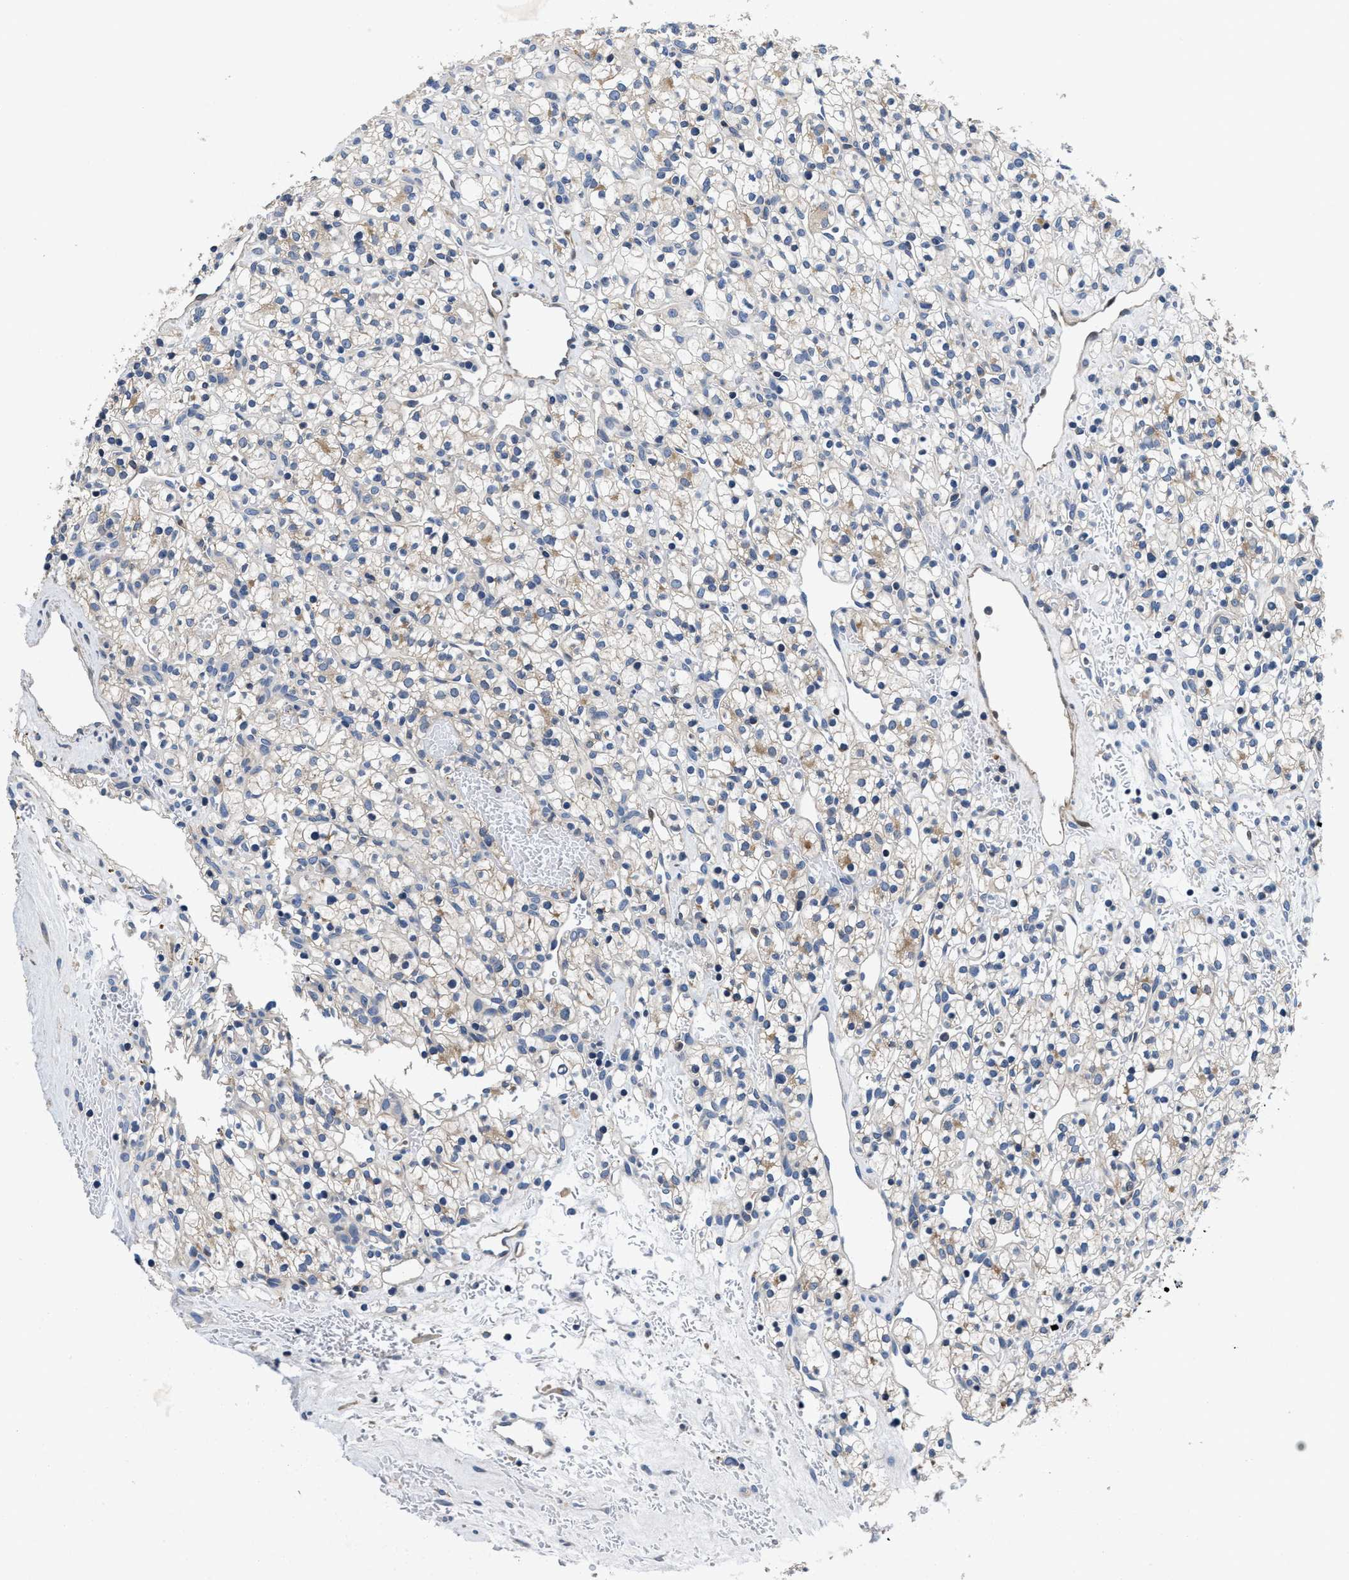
{"staining": {"intensity": "weak", "quantity": "<25%", "location": "cytoplasmic/membranous"}, "tissue": "renal cancer", "cell_type": "Tumor cells", "image_type": "cancer", "snomed": [{"axis": "morphology", "description": "Adenocarcinoma, NOS"}, {"axis": "topography", "description": "Kidney"}], "caption": "Immunohistochemistry of human renal adenocarcinoma demonstrates no expression in tumor cells.", "gene": "ANKIB1", "patient": {"sex": "female", "age": 57}}